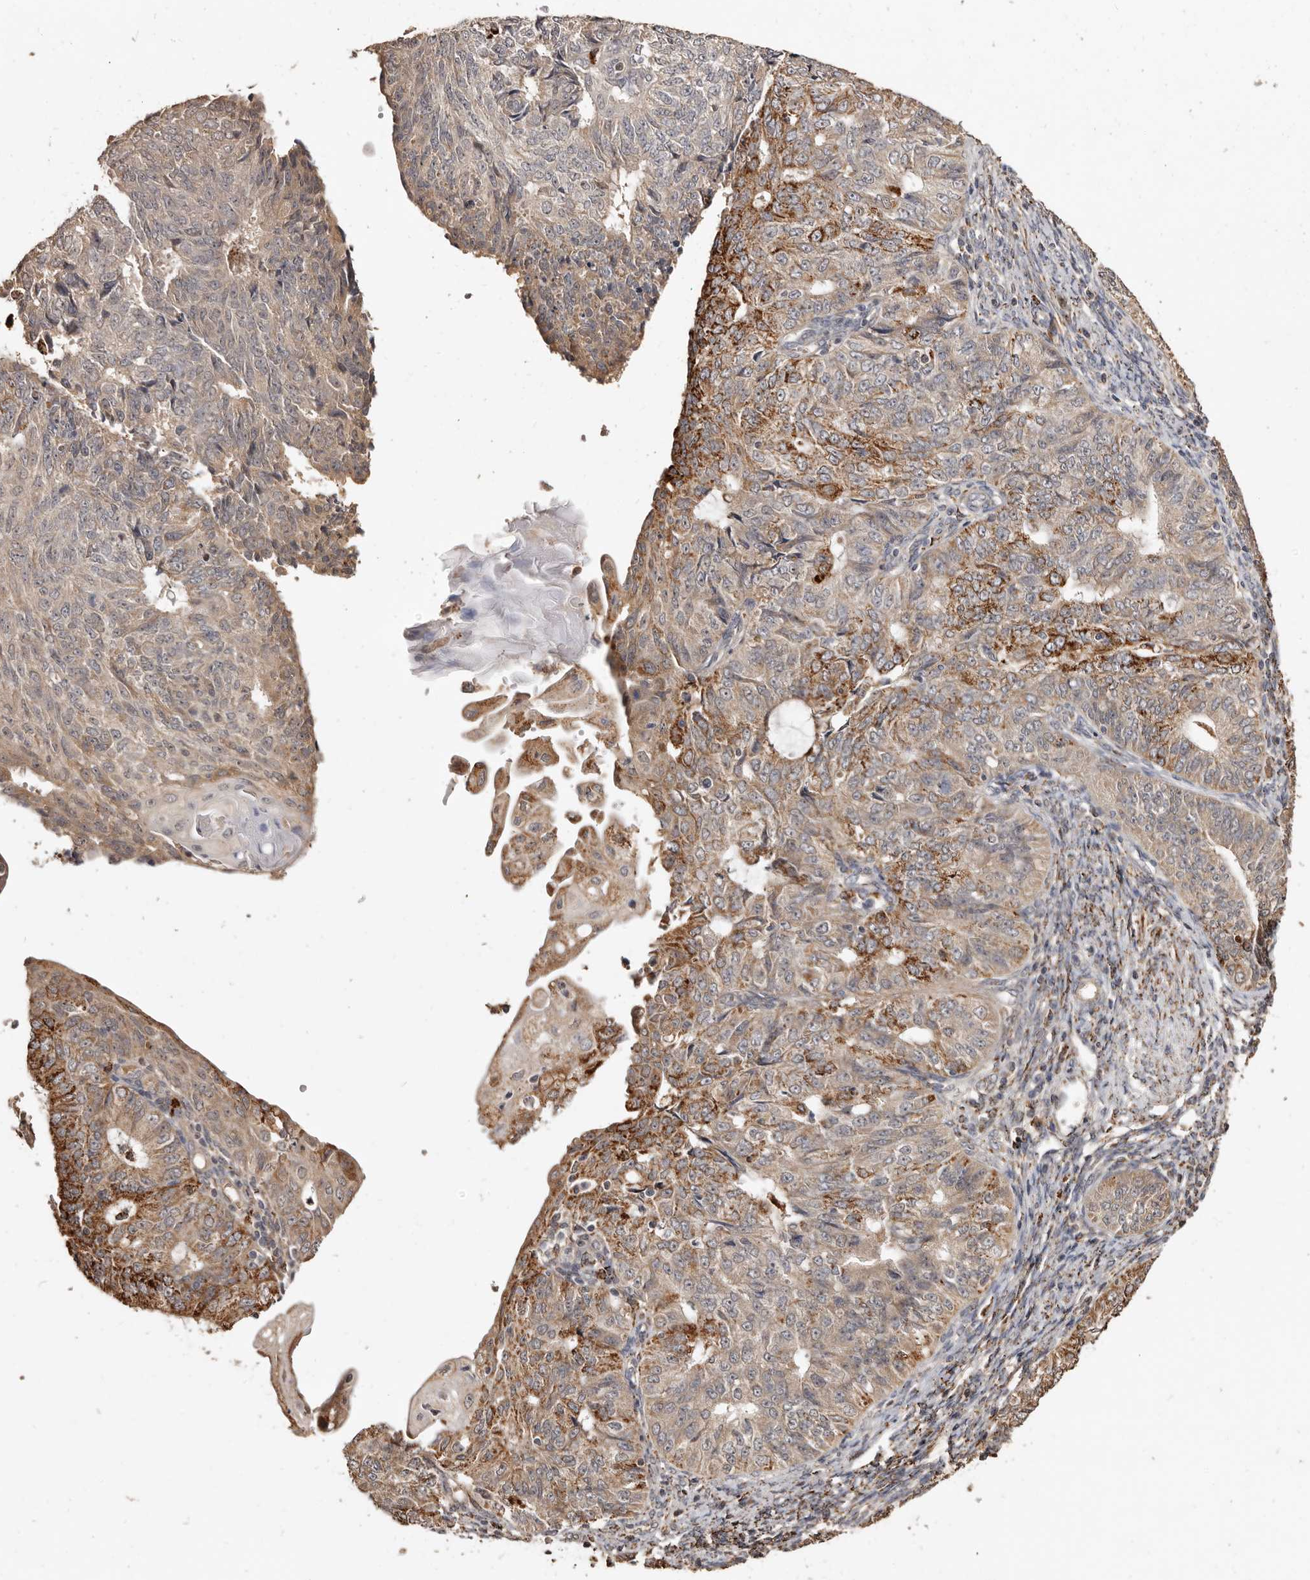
{"staining": {"intensity": "moderate", "quantity": ">75%", "location": "cytoplasmic/membranous"}, "tissue": "endometrial cancer", "cell_type": "Tumor cells", "image_type": "cancer", "snomed": [{"axis": "morphology", "description": "Adenocarcinoma, NOS"}, {"axis": "topography", "description": "Endometrium"}], "caption": "This histopathology image exhibits adenocarcinoma (endometrial) stained with immunohistochemistry (IHC) to label a protein in brown. The cytoplasmic/membranous of tumor cells show moderate positivity for the protein. Nuclei are counter-stained blue.", "gene": "AKAP7", "patient": {"sex": "female", "age": 32}}